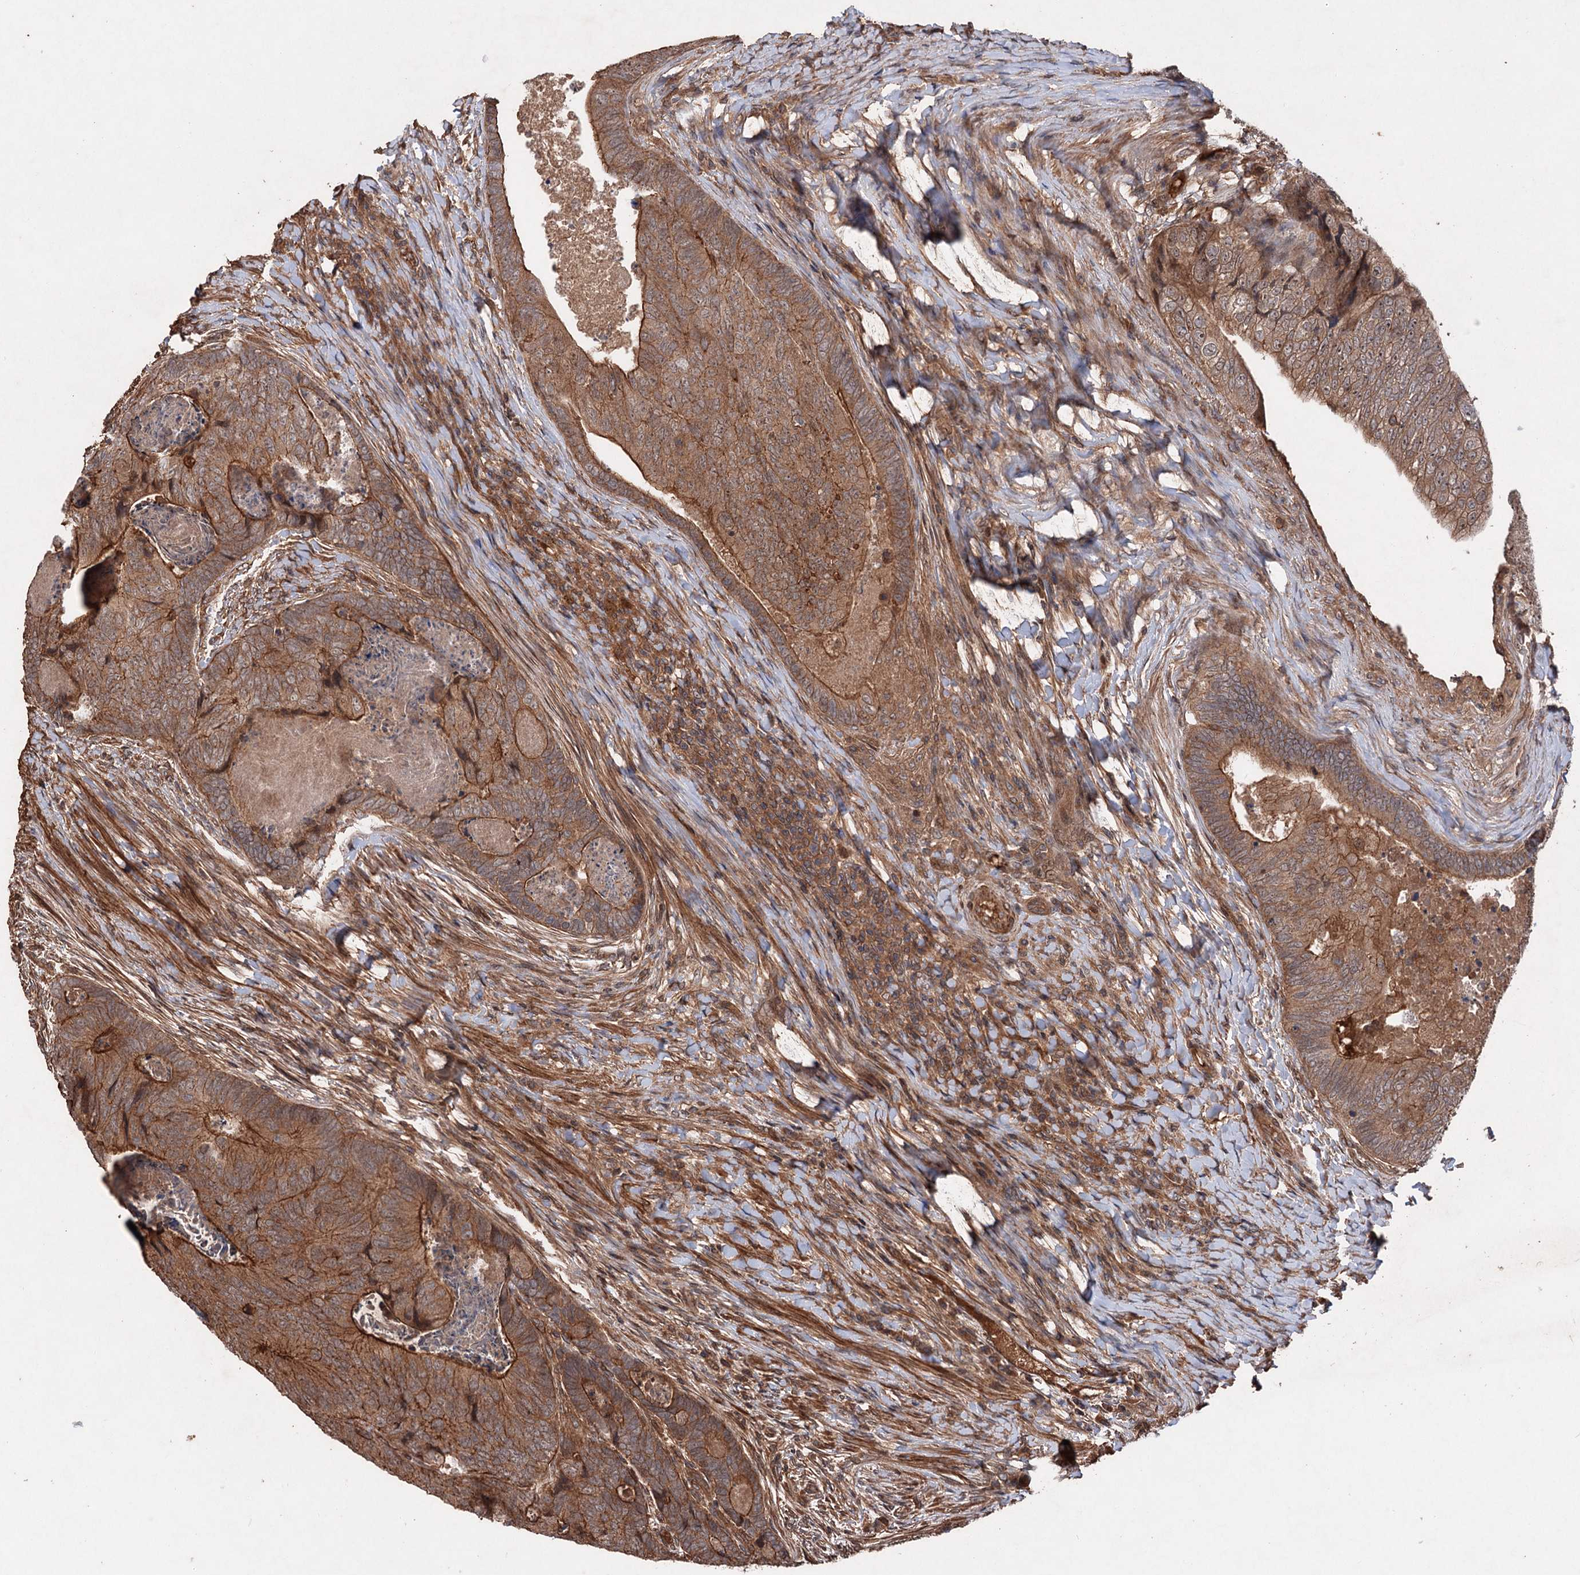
{"staining": {"intensity": "strong", "quantity": ">75%", "location": "cytoplasmic/membranous"}, "tissue": "colorectal cancer", "cell_type": "Tumor cells", "image_type": "cancer", "snomed": [{"axis": "morphology", "description": "Adenocarcinoma, NOS"}, {"axis": "topography", "description": "Colon"}], "caption": "Immunohistochemical staining of human colorectal cancer displays high levels of strong cytoplasmic/membranous expression in approximately >75% of tumor cells.", "gene": "ADK", "patient": {"sex": "female", "age": 67}}